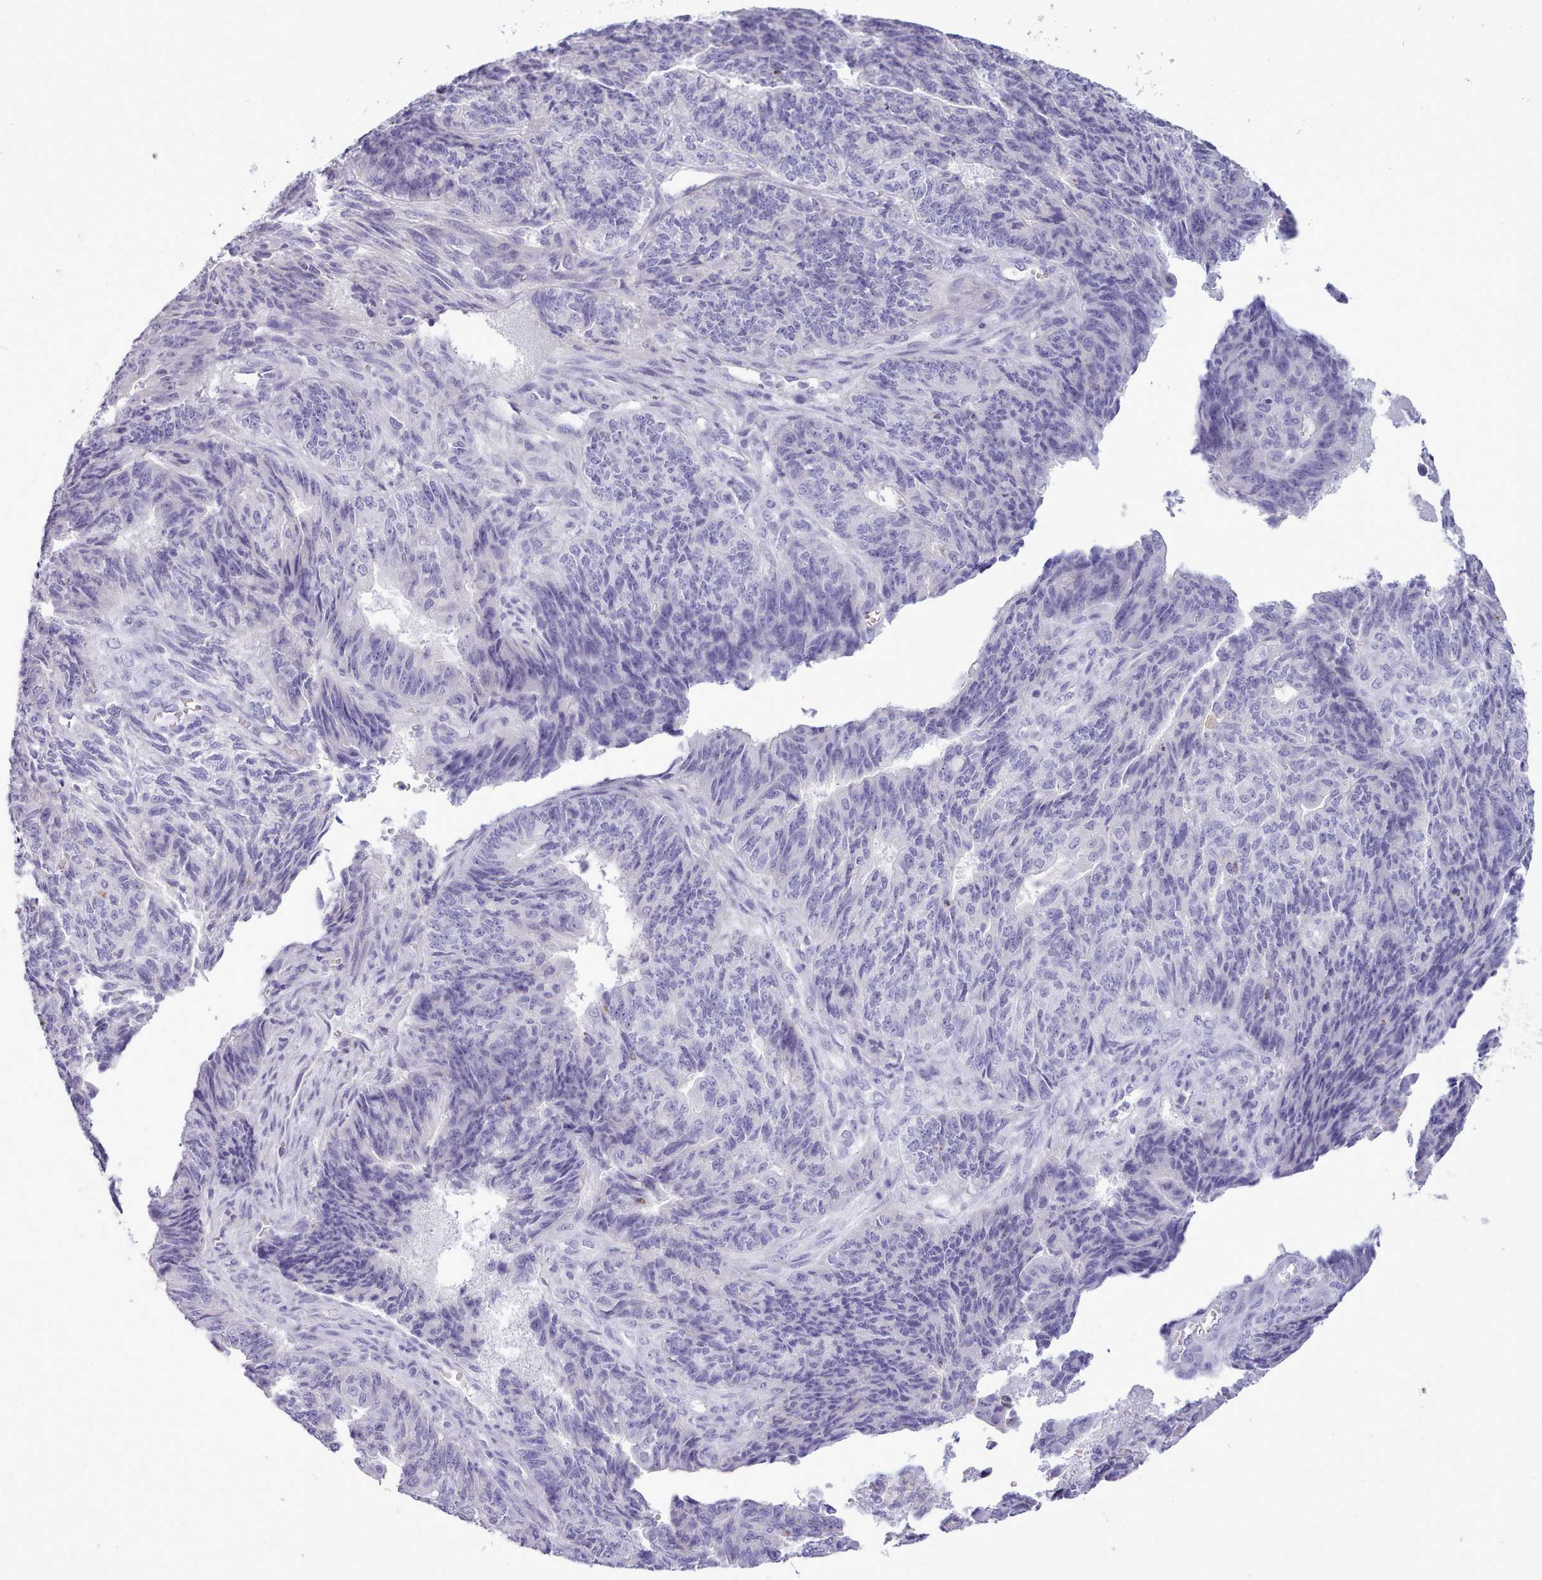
{"staining": {"intensity": "negative", "quantity": "none", "location": "none"}, "tissue": "endometrial cancer", "cell_type": "Tumor cells", "image_type": "cancer", "snomed": [{"axis": "morphology", "description": "Adenocarcinoma, NOS"}, {"axis": "topography", "description": "Endometrium"}], "caption": "Immunohistochemical staining of endometrial cancer reveals no significant staining in tumor cells.", "gene": "CYP2A13", "patient": {"sex": "female", "age": 32}}